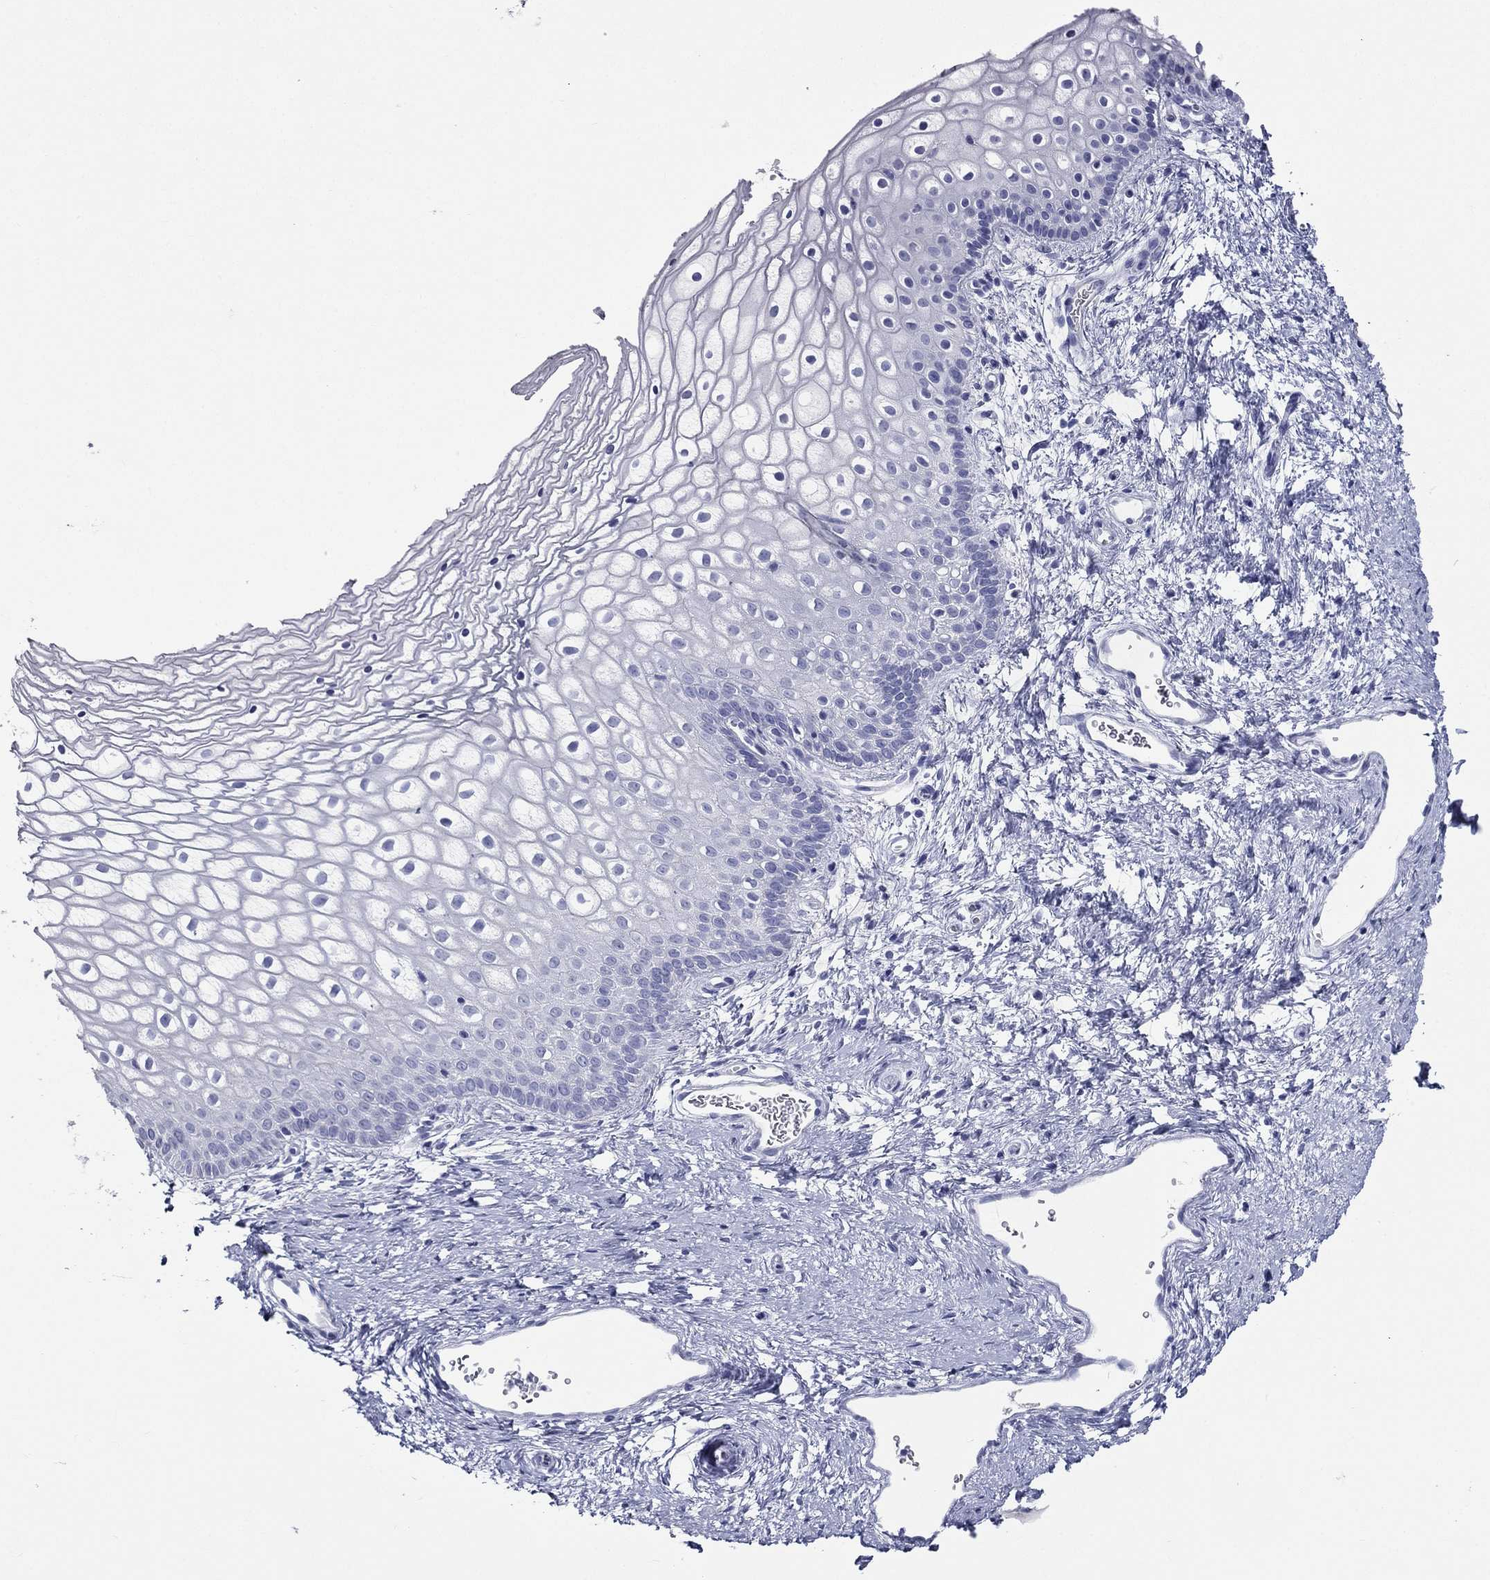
{"staining": {"intensity": "negative", "quantity": "none", "location": "none"}, "tissue": "vagina", "cell_type": "Squamous epithelial cells", "image_type": "normal", "snomed": [{"axis": "morphology", "description": "Normal tissue, NOS"}, {"axis": "topography", "description": "Vagina"}], "caption": "Immunohistochemistry photomicrograph of normal vagina: human vagina stained with DAB shows no significant protein staining in squamous epithelial cells.", "gene": "ACE2", "patient": {"sex": "female", "age": 32}}